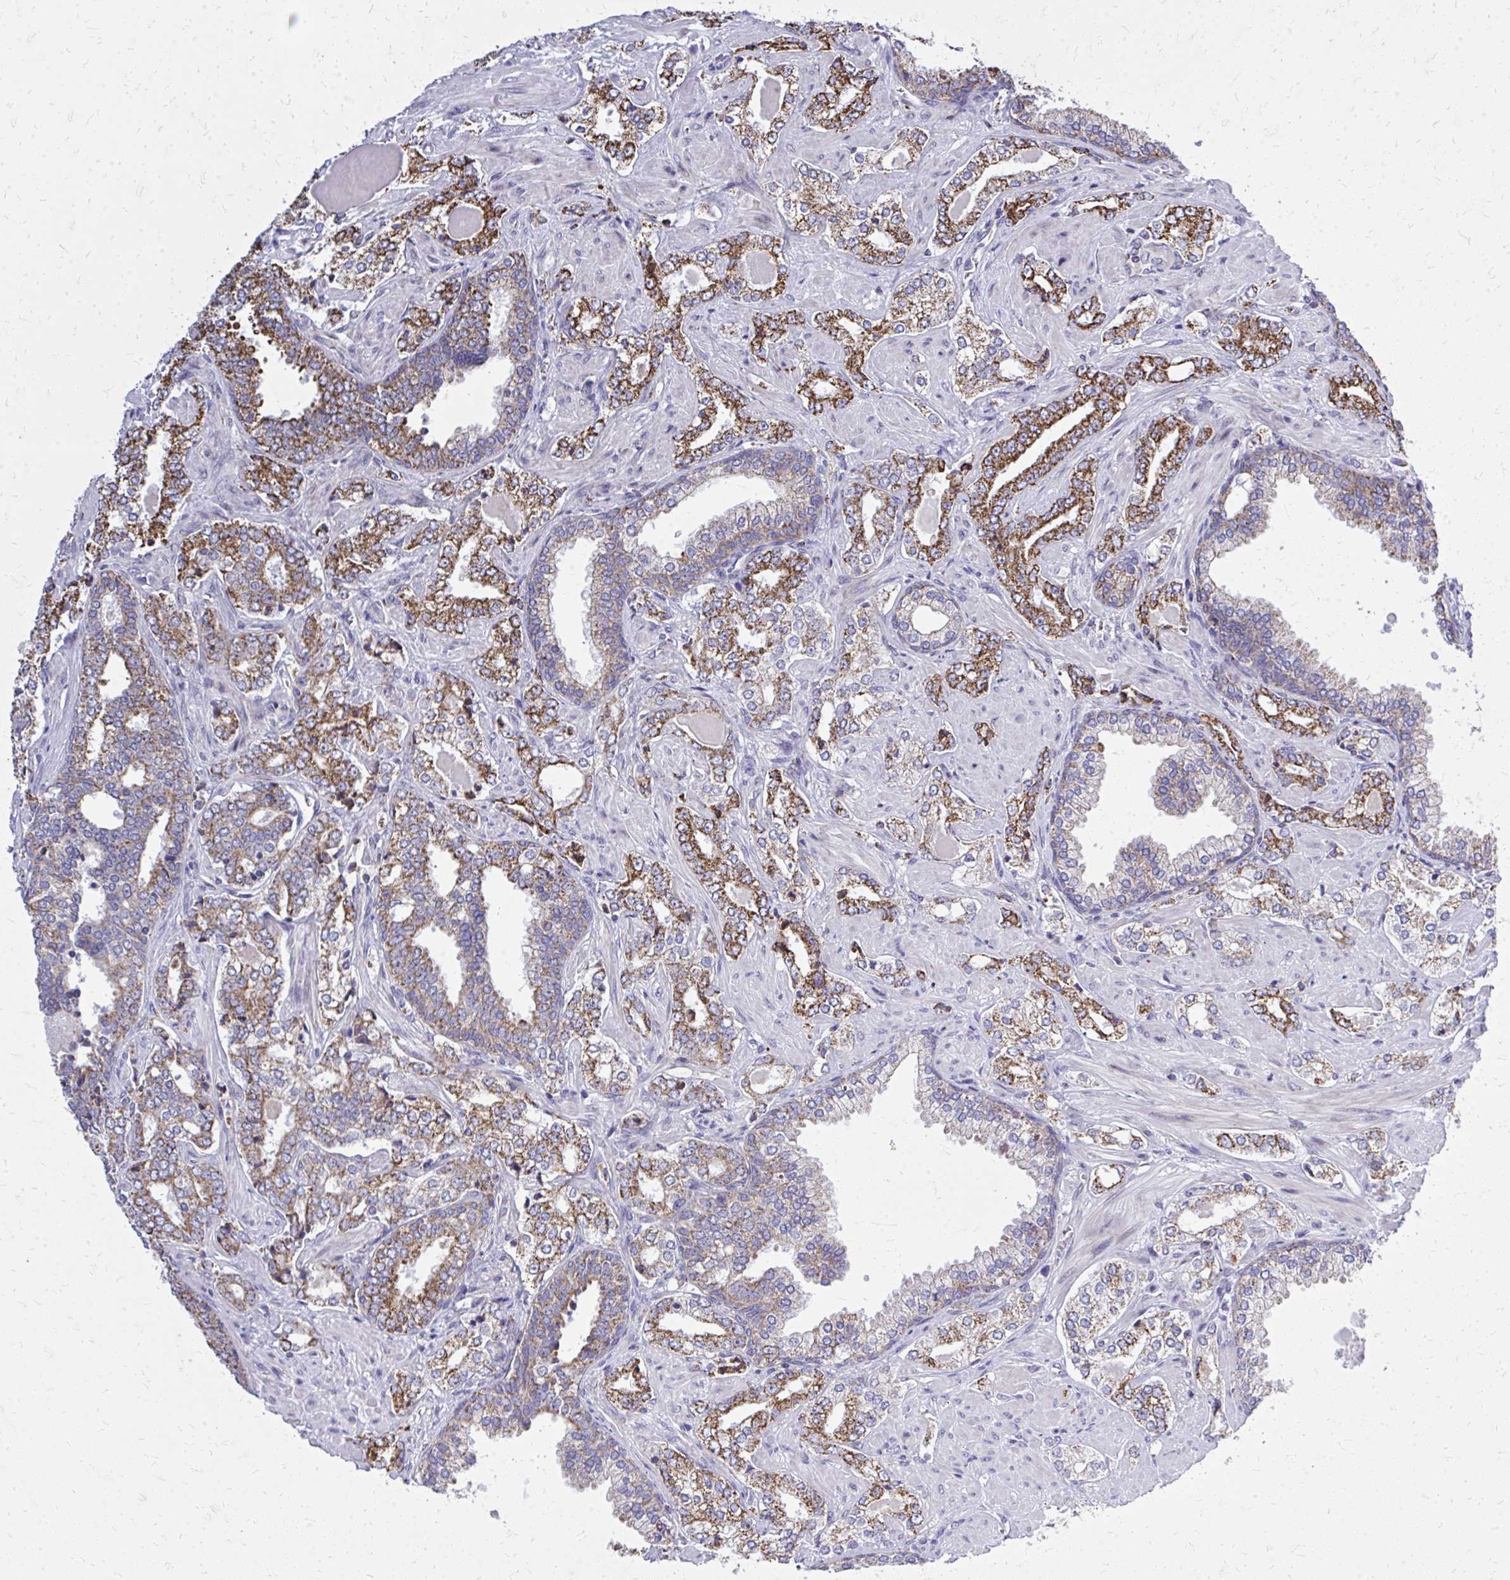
{"staining": {"intensity": "strong", "quantity": ">75%", "location": "cytoplasmic/membranous"}, "tissue": "prostate cancer", "cell_type": "Tumor cells", "image_type": "cancer", "snomed": [{"axis": "morphology", "description": "Adenocarcinoma, High grade"}, {"axis": "topography", "description": "Prostate"}], "caption": "Immunohistochemical staining of human prostate cancer exhibits strong cytoplasmic/membranous protein expression in about >75% of tumor cells.", "gene": "ZNF362", "patient": {"sex": "male", "age": 60}}